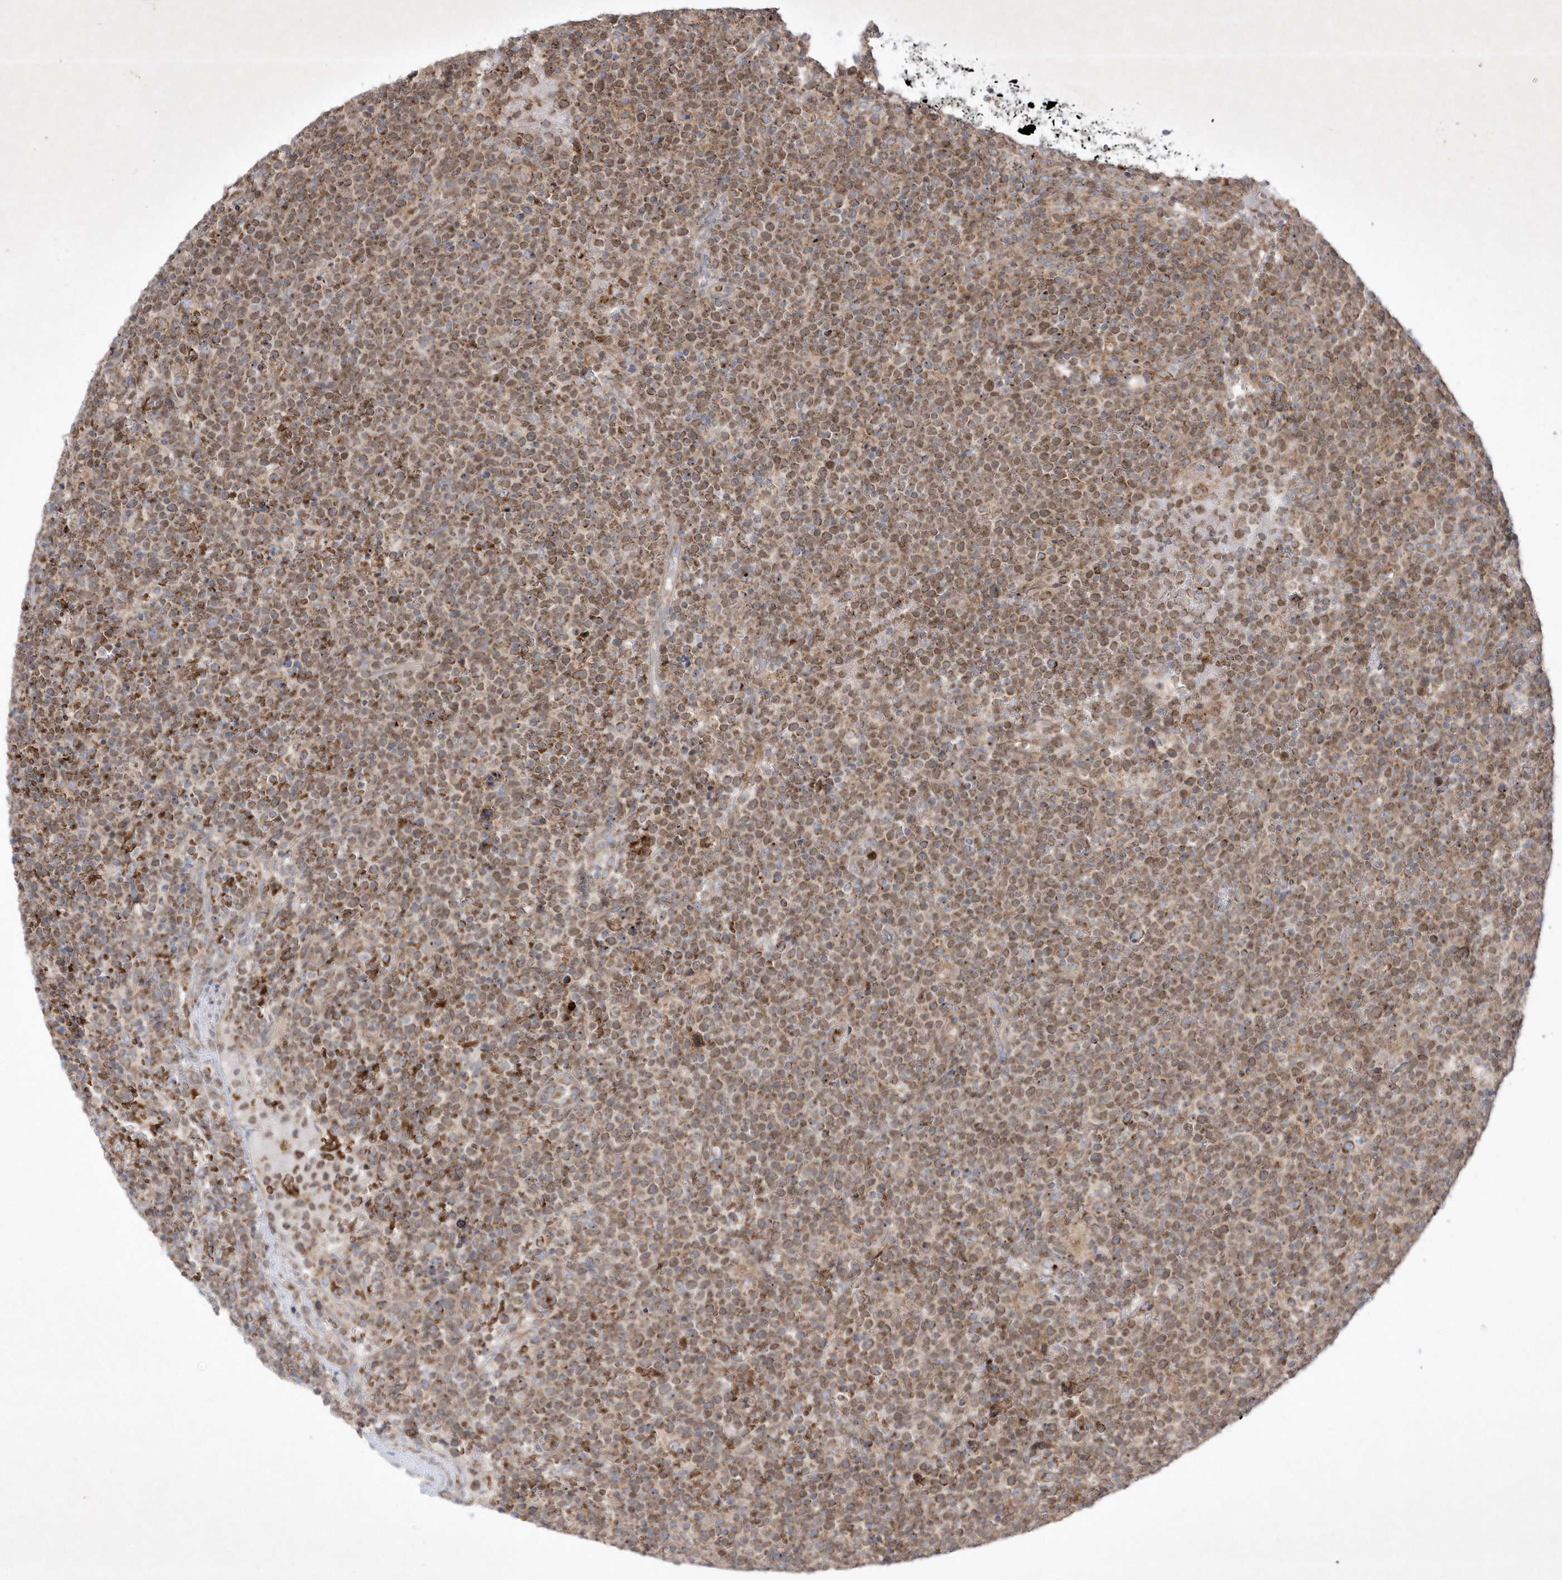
{"staining": {"intensity": "moderate", "quantity": ">75%", "location": "cytoplasmic/membranous,nuclear"}, "tissue": "lymphoma", "cell_type": "Tumor cells", "image_type": "cancer", "snomed": [{"axis": "morphology", "description": "Malignant lymphoma, non-Hodgkin's type, High grade"}, {"axis": "topography", "description": "Lymph node"}], "caption": "Immunohistochemistry (IHC) histopathology image of malignant lymphoma, non-Hodgkin's type (high-grade) stained for a protein (brown), which shows medium levels of moderate cytoplasmic/membranous and nuclear positivity in about >75% of tumor cells.", "gene": "OPA1", "patient": {"sex": "male", "age": 61}}